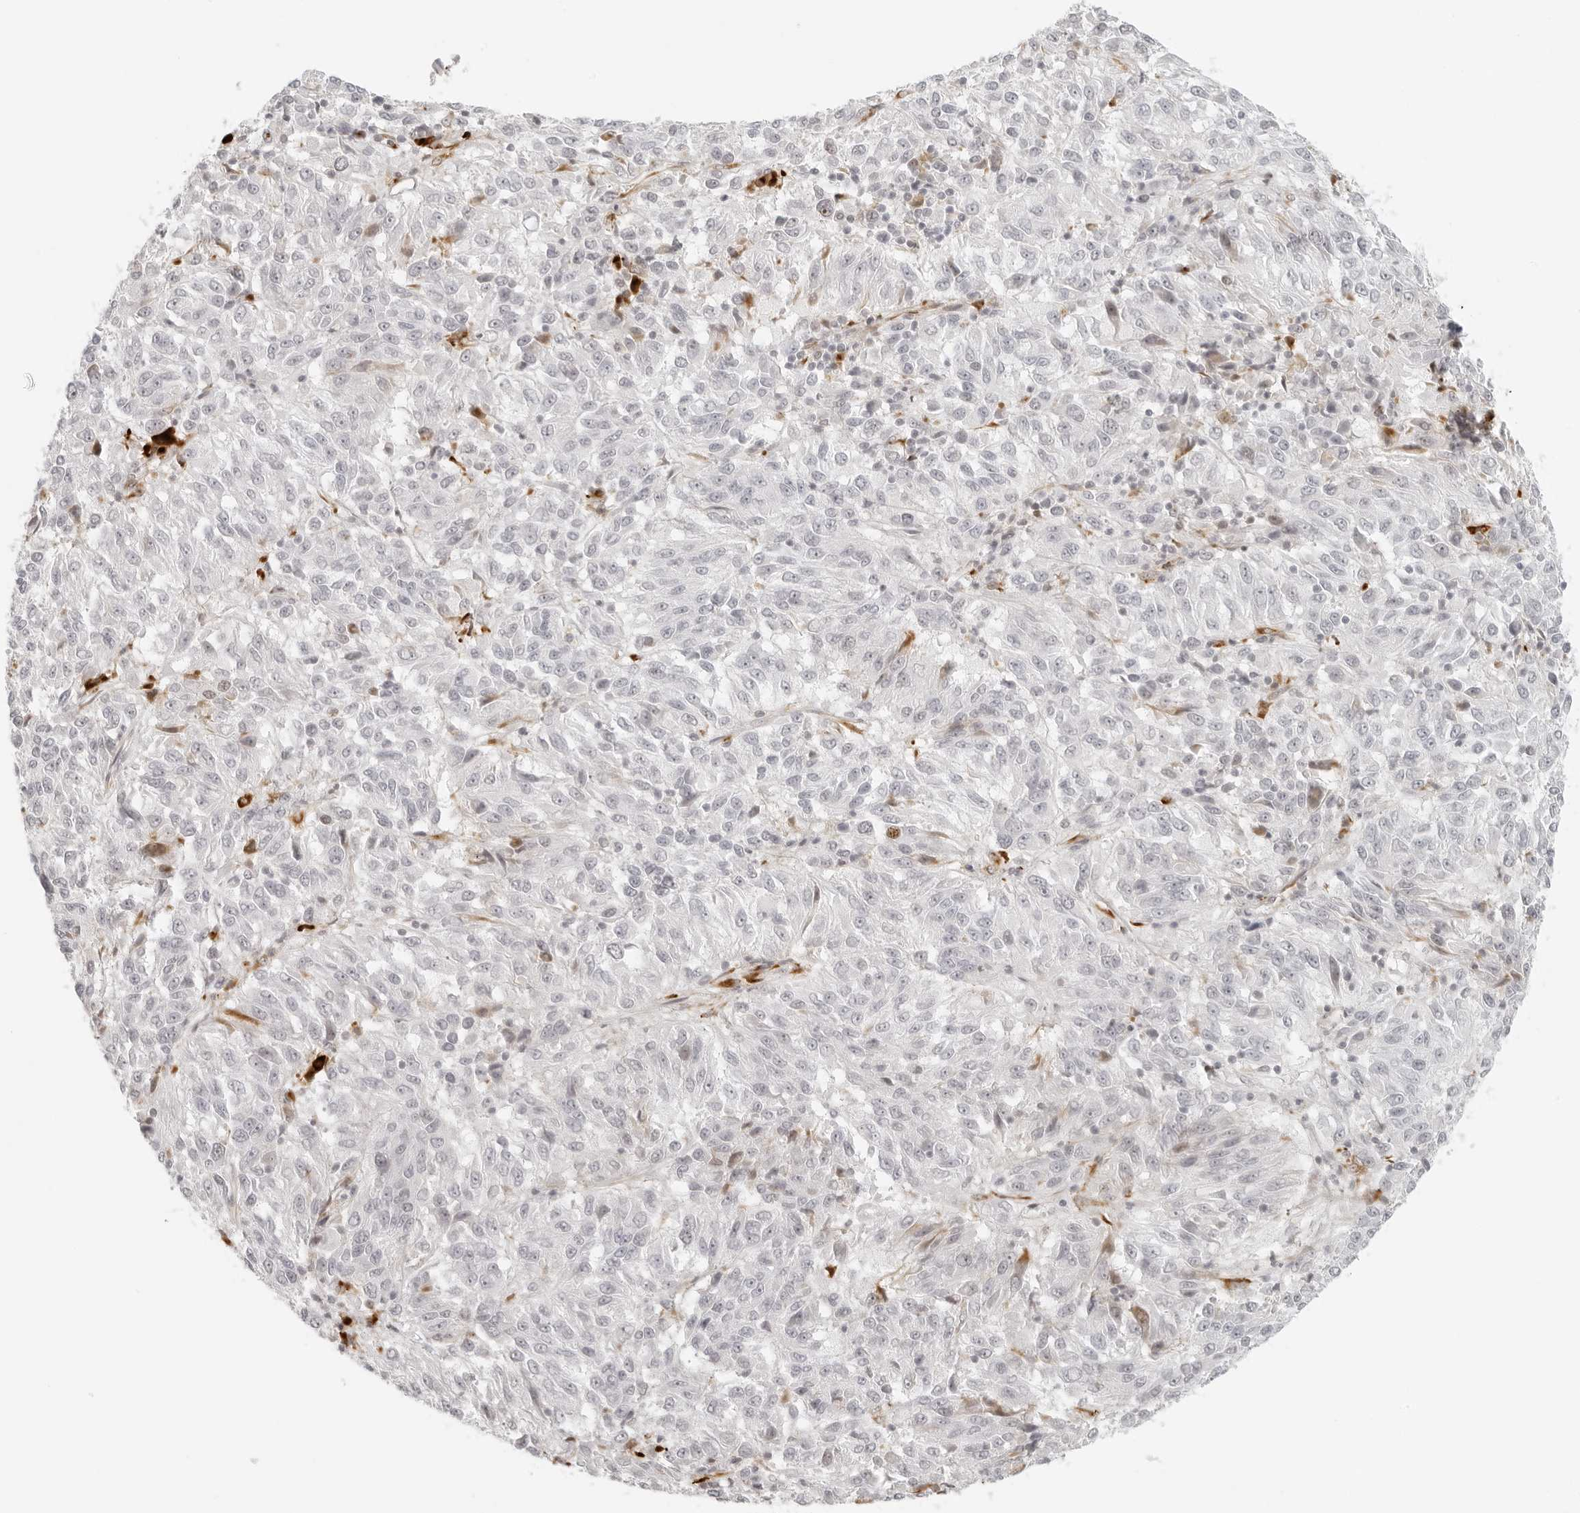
{"staining": {"intensity": "negative", "quantity": "none", "location": "none"}, "tissue": "melanoma", "cell_type": "Tumor cells", "image_type": "cancer", "snomed": [{"axis": "morphology", "description": "Malignant melanoma, Metastatic site"}, {"axis": "topography", "description": "Lung"}], "caption": "A photomicrograph of malignant melanoma (metastatic site) stained for a protein demonstrates no brown staining in tumor cells. (Stains: DAB (3,3'-diaminobenzidine) IHC with hematoxylin counter stain, Microscopy: brightfield microscopy at high magnification).", "gene": "ZNF678", "patient": {"sex": "male", "age": 64}}